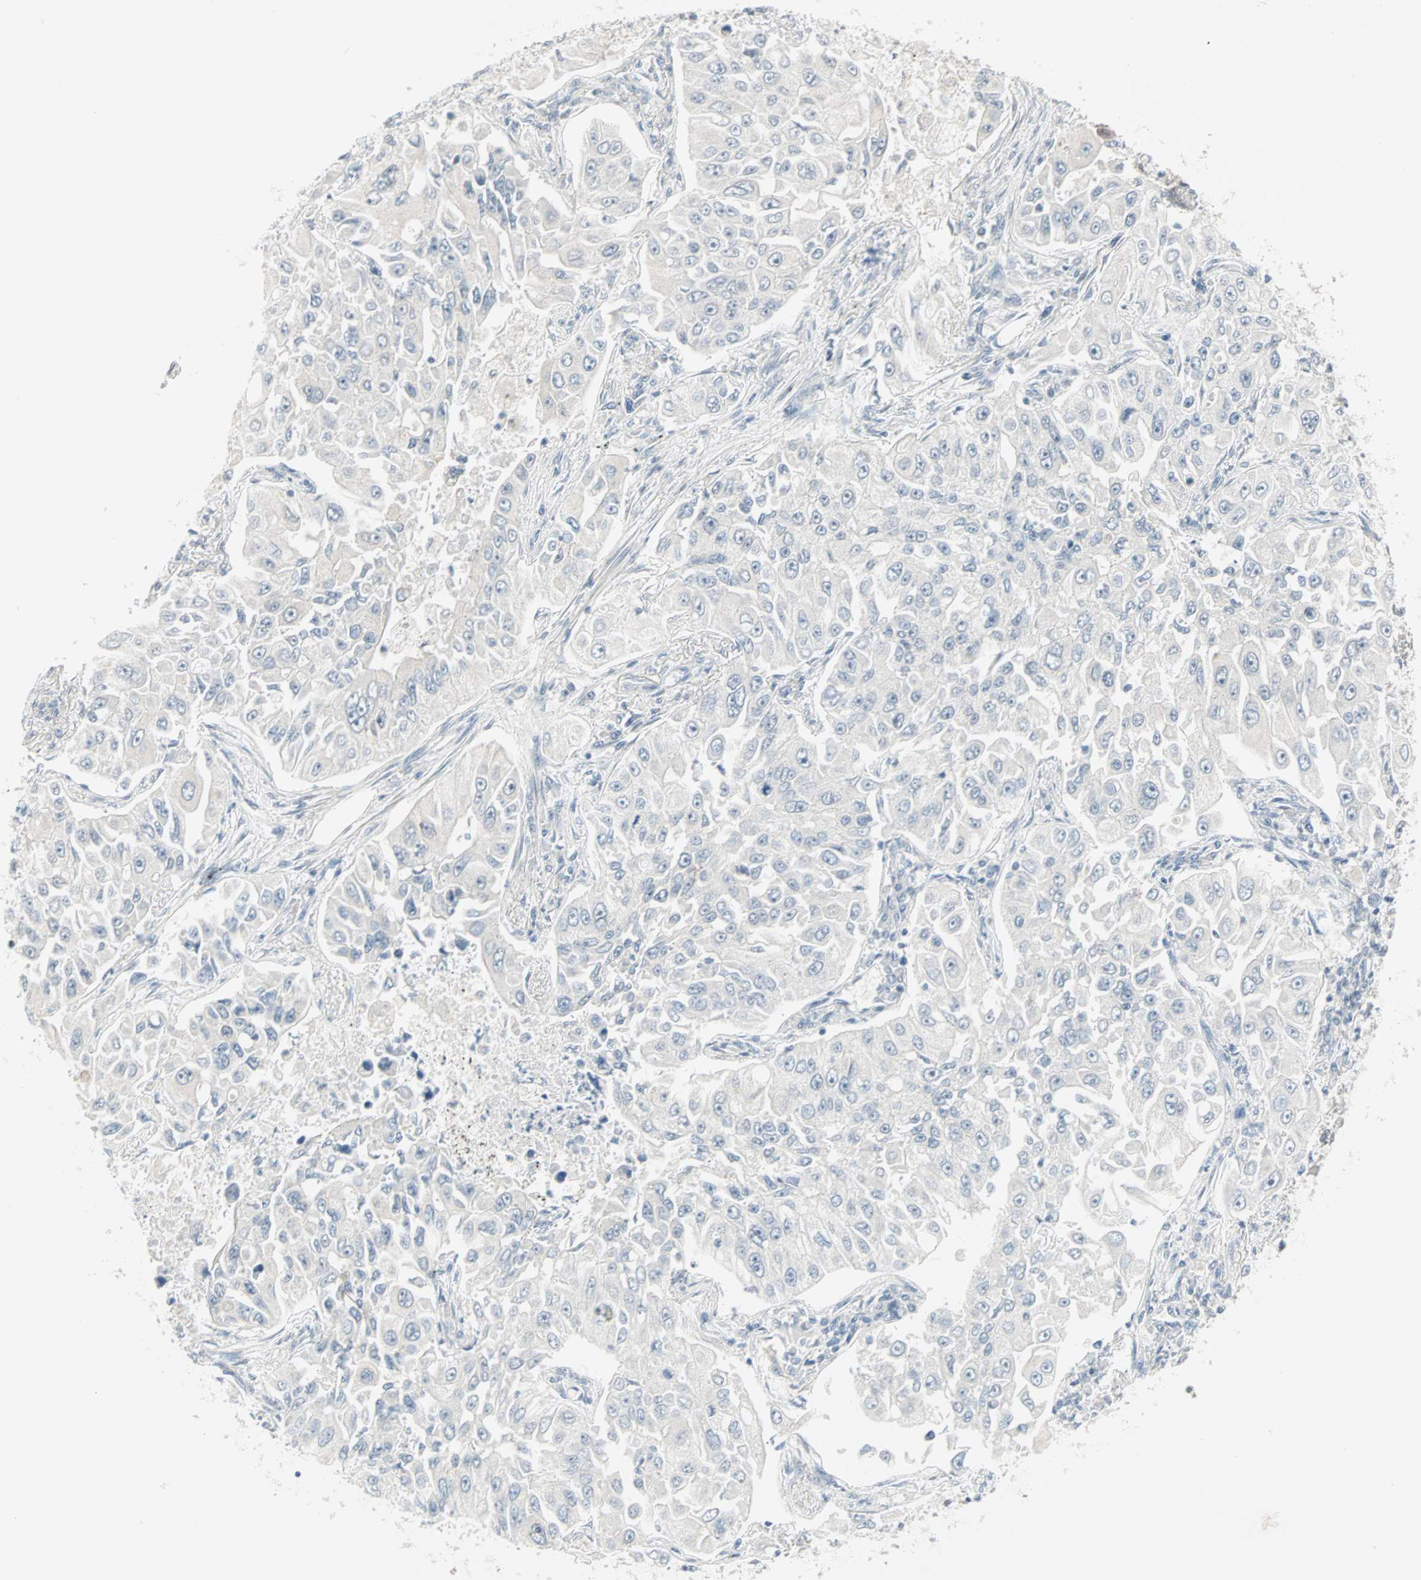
{"staining": {"intensity": "negative", "quantity": "none", "location": "none"}, "tissue": "lung cancer", "cell_type": "Tumor cells", "image_type": "cancer", "snomed": [{"axis": "morphology", "description": "Adenocarcinoma, NOS"}, {"axis": "topography", "description": "Lung"}], "caption": "Immunohistochemistry (IHC) micrograph of lung adenocarcinoma stained for a protein (brown), which demonstrates no expression in tumor cells.", "gene": "PTPA", "patient": {"sex": "male", "age": 84}}